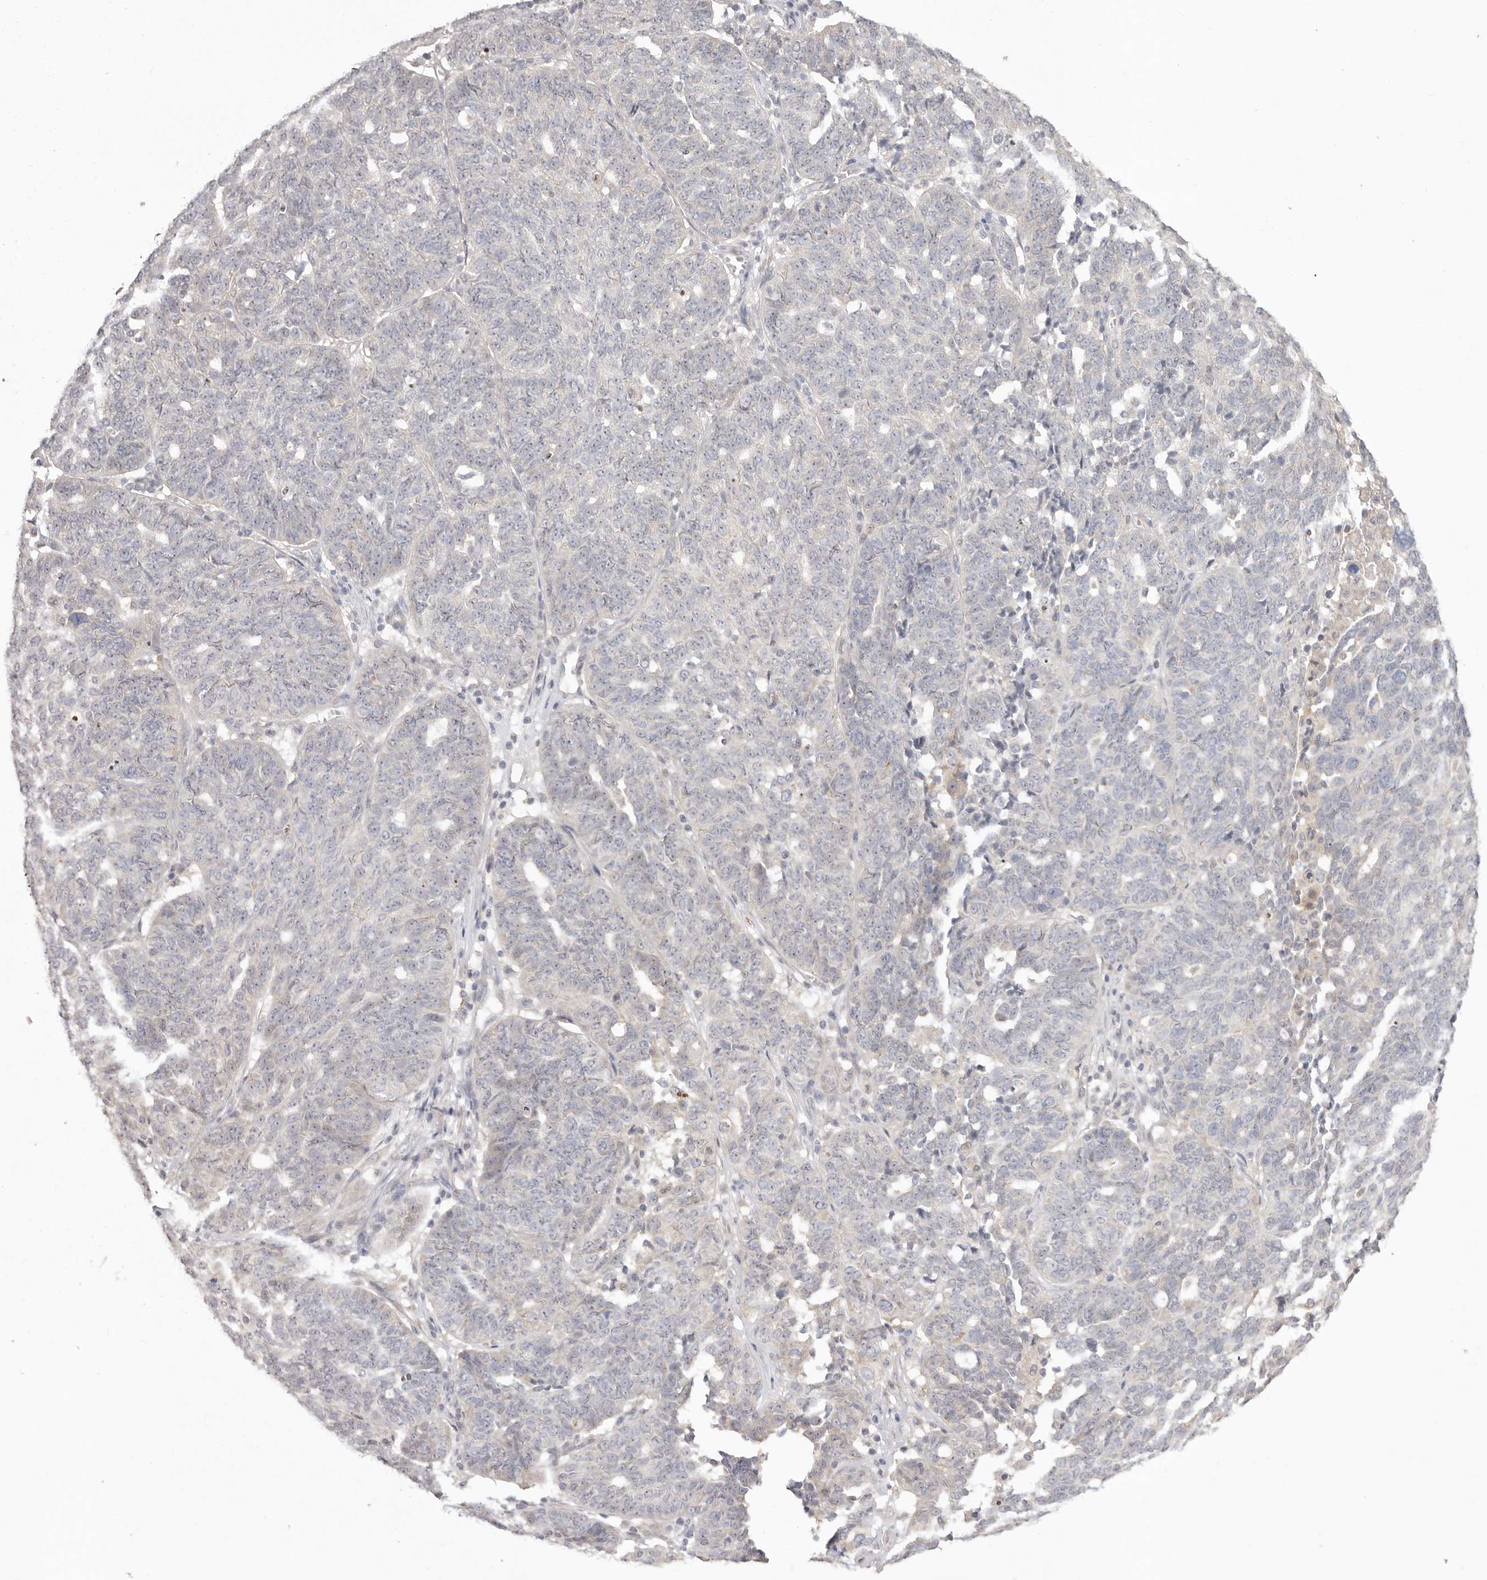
{"staining": {"intensity": "negative", "quantity": "none", "location": "none"}, "tissue": "ovarian cancer", "cell_type": "Tumor cells", "image_type": "cancer", "snomed": [{"axis": "morphology", "description": "Cystadenocarcinoma, serous, NOS"}, {"axis": "topography", "description": "Ovary"}], "caption": "Micrograph shows no significant protein staining in tumor cells of serous cystadenocarcinoma (ovarian).", "gene": "TADA1", "patient": {"sex": "female", "age": 59}}